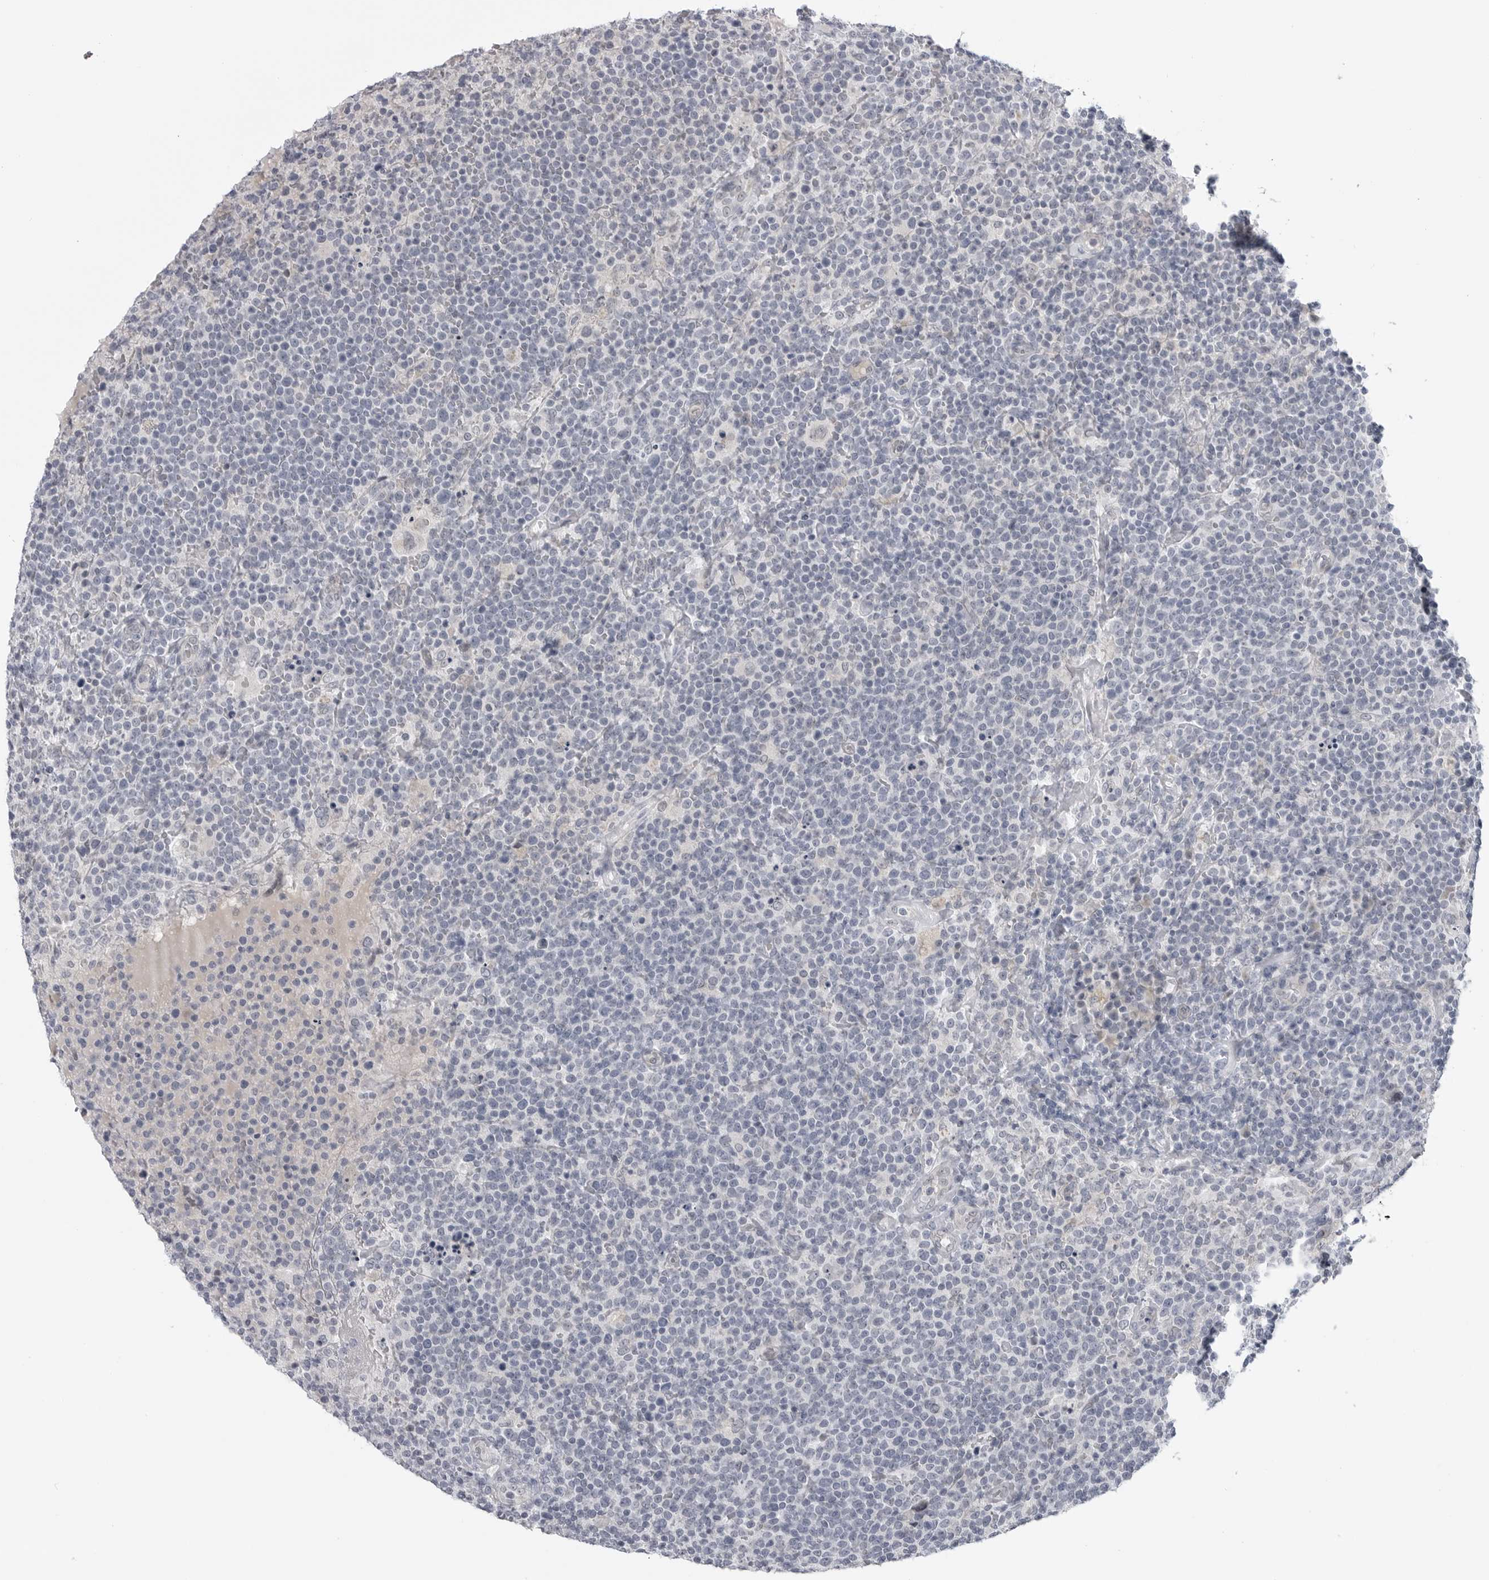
{"staining": {"intensity": "negative", "quantity": "none", "location": "none"}, "tissue": "lymphoma", "cell_type": "Tumor cells", "image_type": "cancer", "snomed": [{"axis": "morphology", "description": "Malignant lymphoma, non-Hodgkin's type, High grade"}, {"axis": "topography", "description": "Lymph node"}], "caption": "Image shows no significant protein positivity in tumor cells of lymphoma. The staining is performed using DAB brown chromogen with nuclei counter-stained in using hematoxylin.", "gene": "LRRC45", "patient": {"sex": "male", "age": 61}}